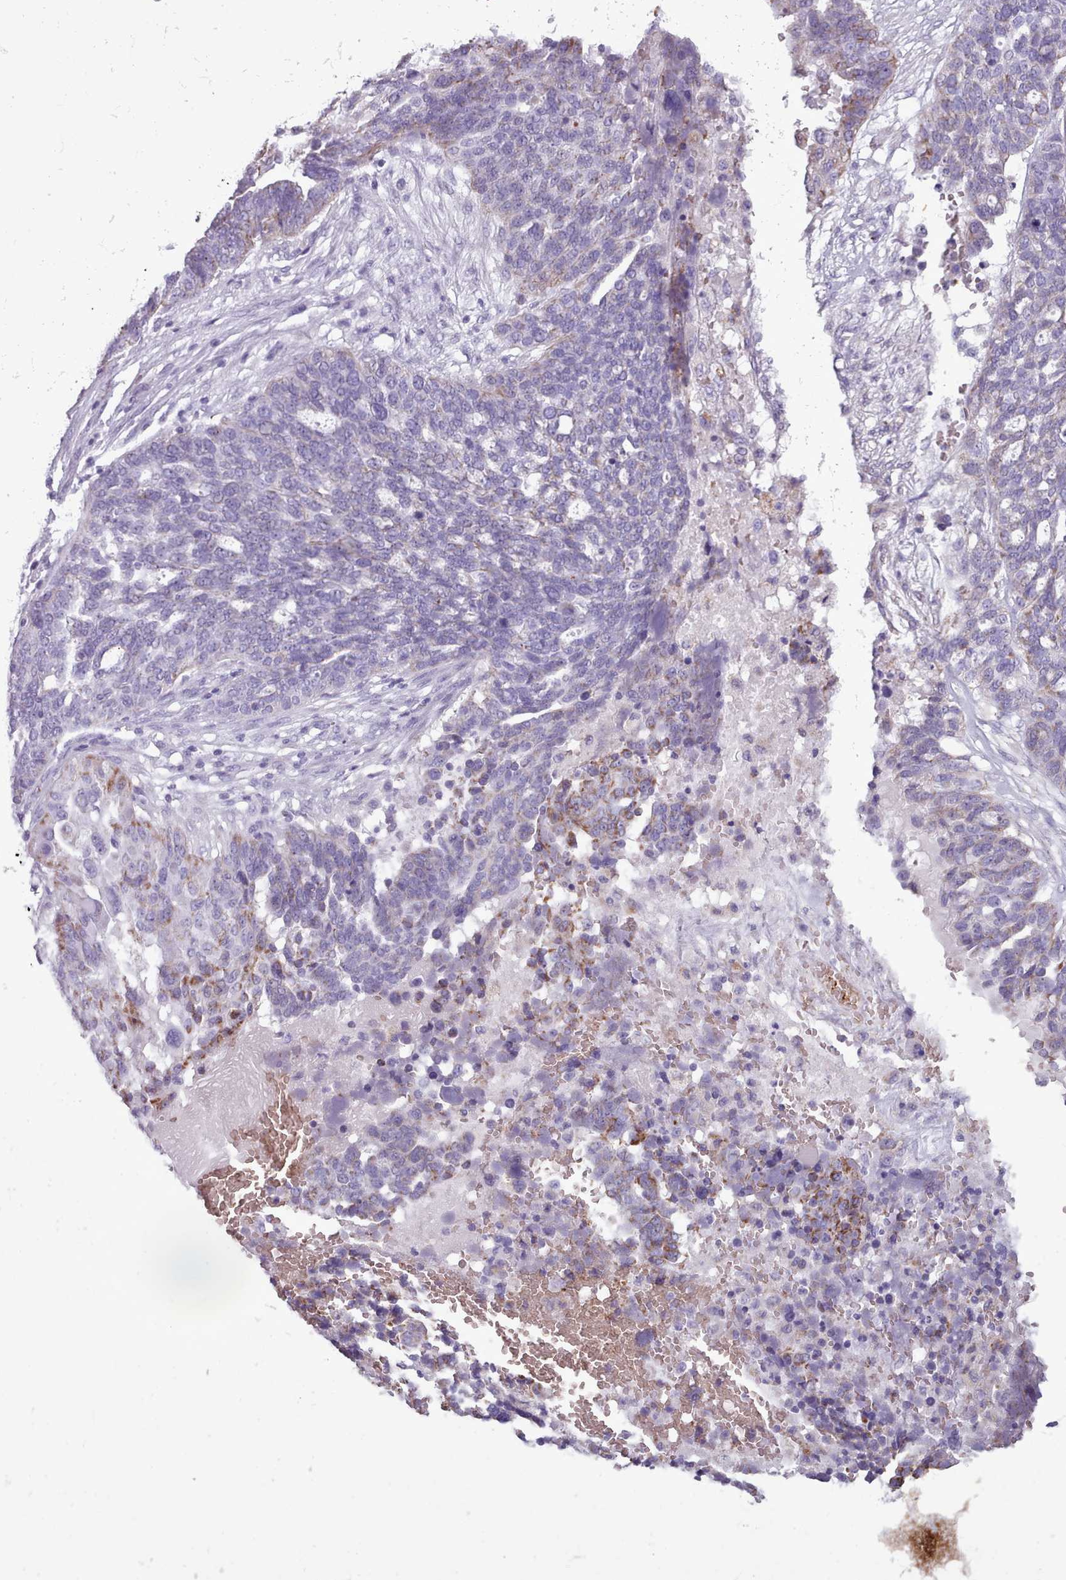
{"staining": {"intensity": "weak", "quantity": "<25%", "location": "cytoplasmic/membranous"}, "tissue": "ovarian cancer", "cell_type": "Tumor cells", "image_type": "cancer", "snomed": [{"axis": "morphology", "description": "Cystadenocarcinoma, serous, NOS"}, {"axis": "topography", "description": "Ovary"}], "caption": "Immunohistochemistry photomicrograph of serous cystadenocarcinoma (ovarian) stained for a protein (brown), which displays no staining in tumor cells.", "gene": "AK4", "patient": {"sex": "female", "age": 59}}